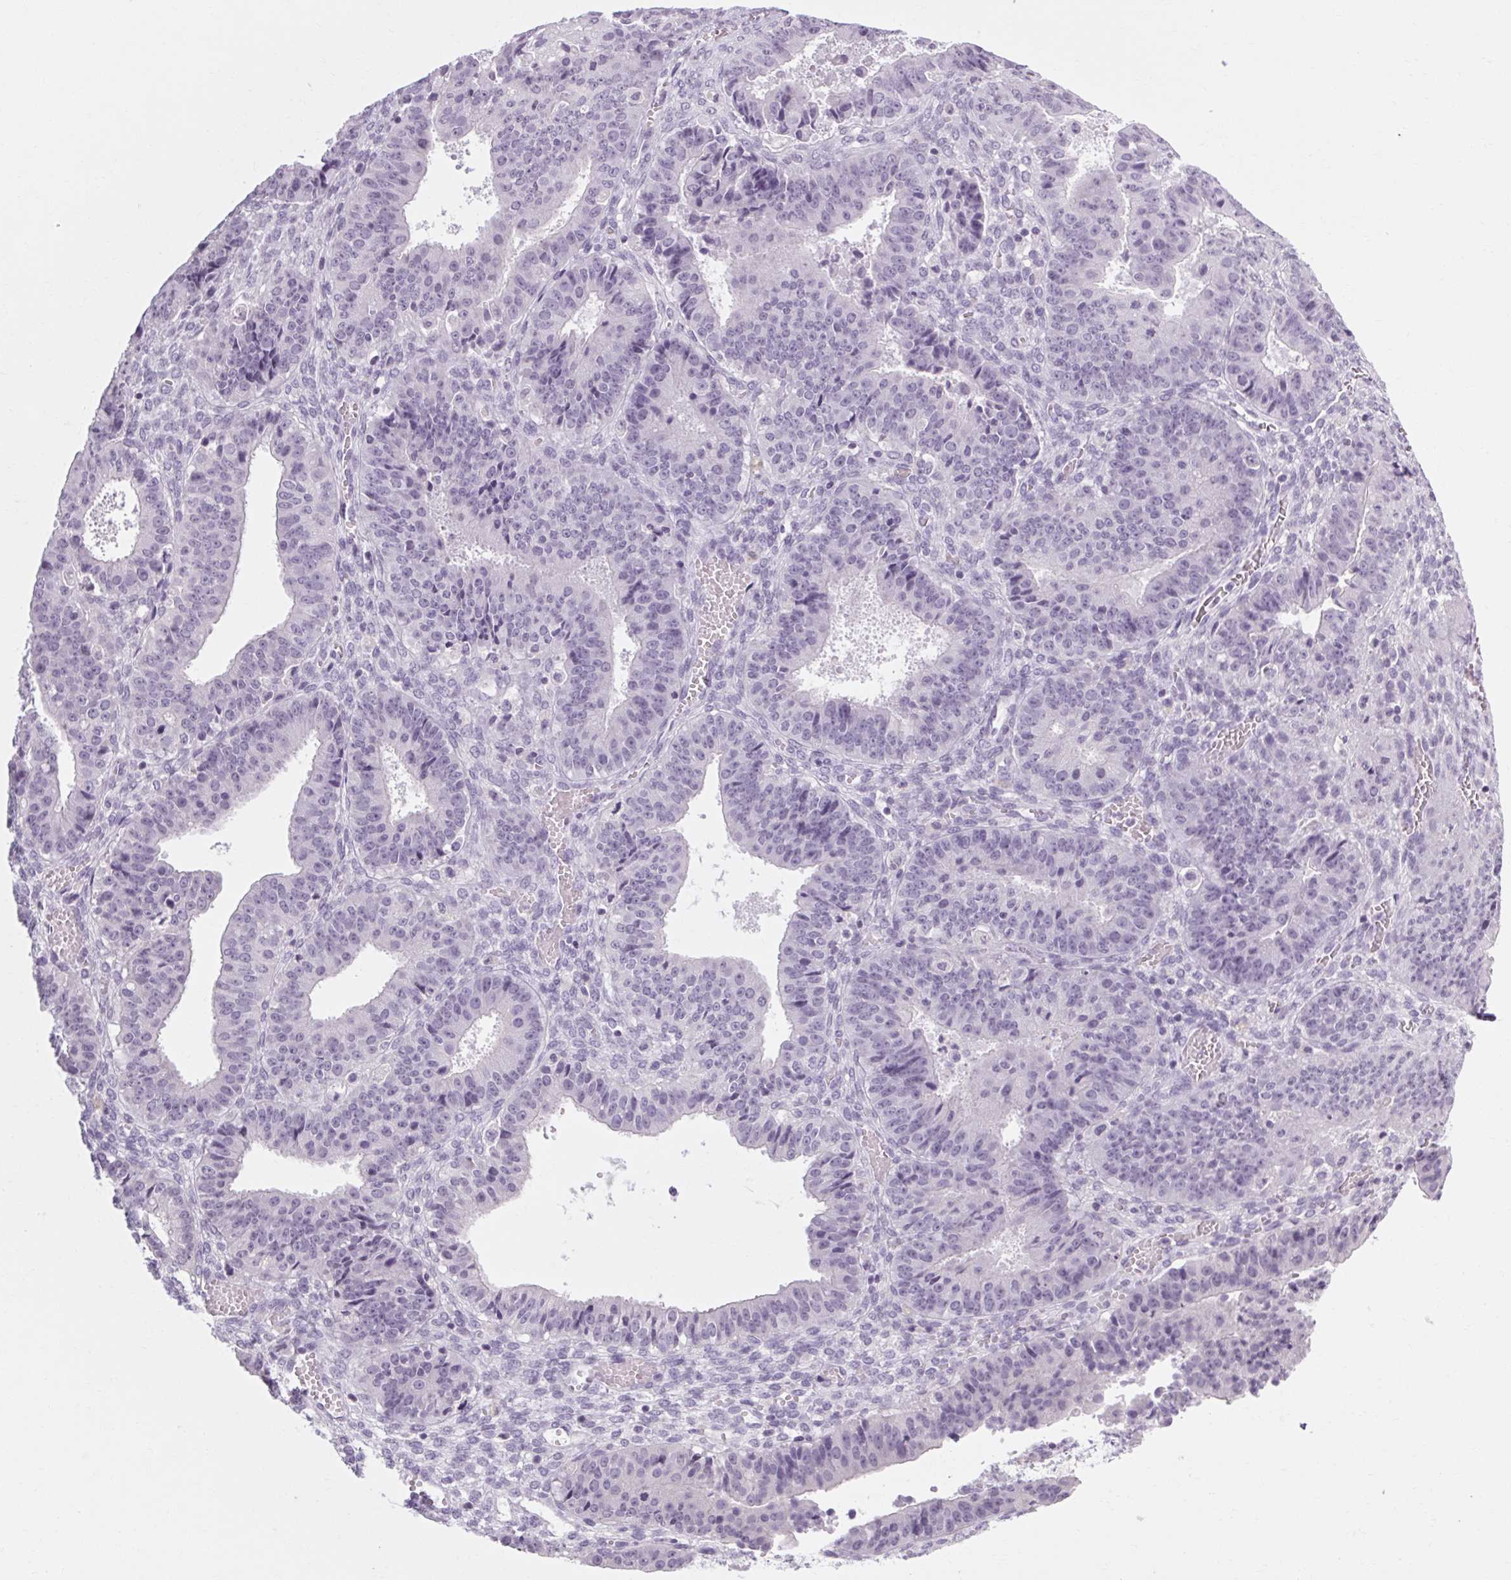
{"staining": {"intensity": "negative", "quantity": "none", "location": "none"}, "tissue": "ovarian cancer", "cell_type": "Tumor cells", "image_type": "cancer", "snomed": [{"axis": "morphology", "description": "Carcinoma, endometroid"}, {"axis": "topography", "description": "Ovary"}], "caption": "Tumor cells are negative for brown protein staining in ovarian endometroid carcinoma.", "gene": "POMC", "patient": {"sex": "female", "age": 42}}